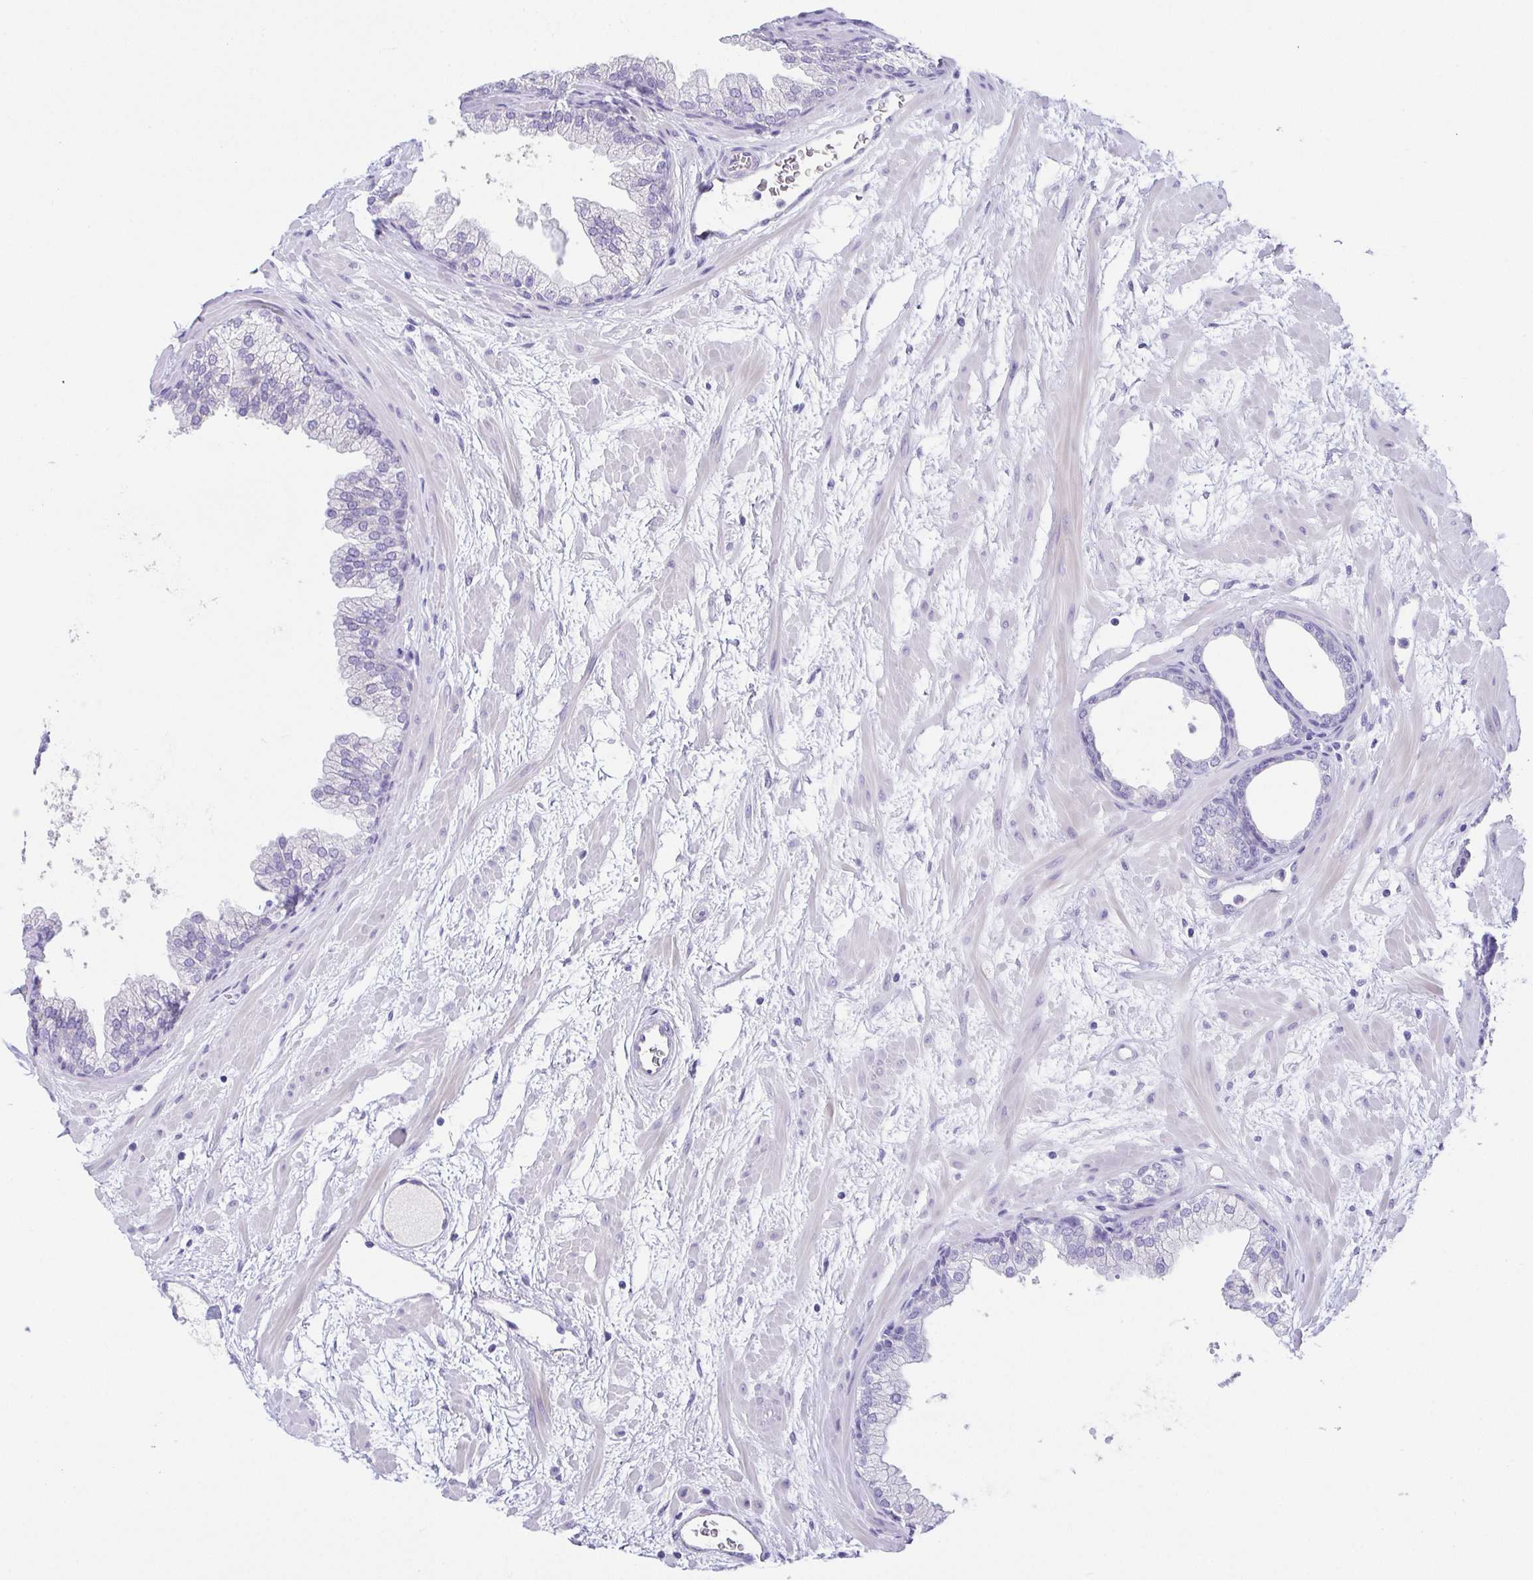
{"staining": {"intensity": "negative", "quantity": "none", "location": "none"}, "tissue": "prostate", "cell_type": "Glandular cells", "image_type": "normal", "snomed": [{"axis": "morphology", "description": "Normal tissue, NOS"}, {"axis": "topography", "description": "Prostate"}], "caption": "Glandular cells show no significant protein positivity in benign prostate. (Stains: DAB (3,3'-diaminobenzidine) IHC with hematoxylin counter stain, Microscopy: brightfield microscopy at high magnification).", "gene": "HAPLN2", "patient": {"sex": "male", "age": 37}}